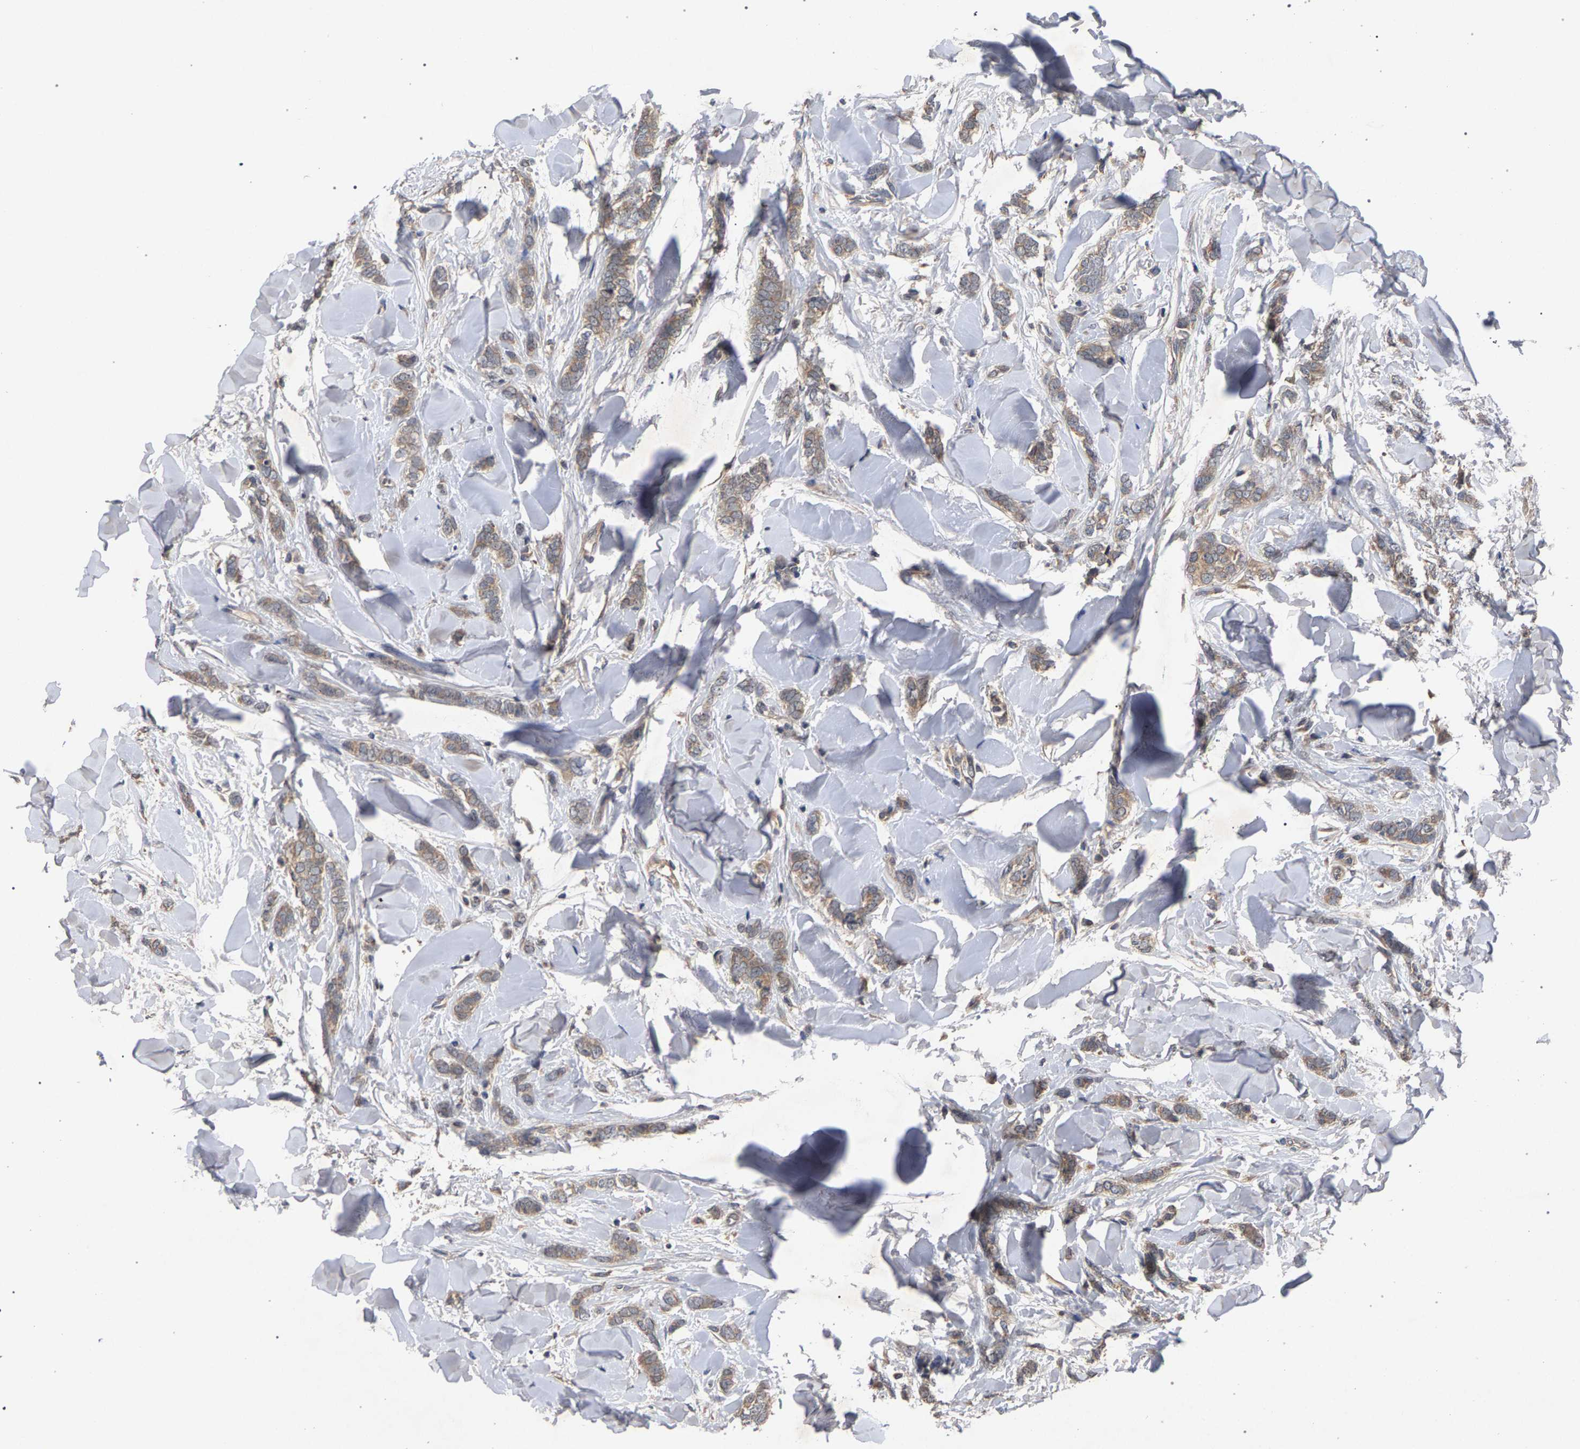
{"staining": {"intensity": "weak", "quantity": ">75%", "location": "cytoplasmic/membranous"}, "tissue": "breast cancer", "cell_type": "Tumor cells", "image_type": "cancer", "snomed": [{"axis": "morphology", "description": "Lobular carcinoma"}, {"axis": "topography", "description": "Skin"}, {"axis": "topography", "description": "Breast"}], "caption": "Breast lobular carcinoma stained with a brown dye reveals weak cytoplasmic/membranous positive positivity in about >75% of tumor cells.", "gene": "SLC4A4", "patient": {"sex": "female", "age": 46}}